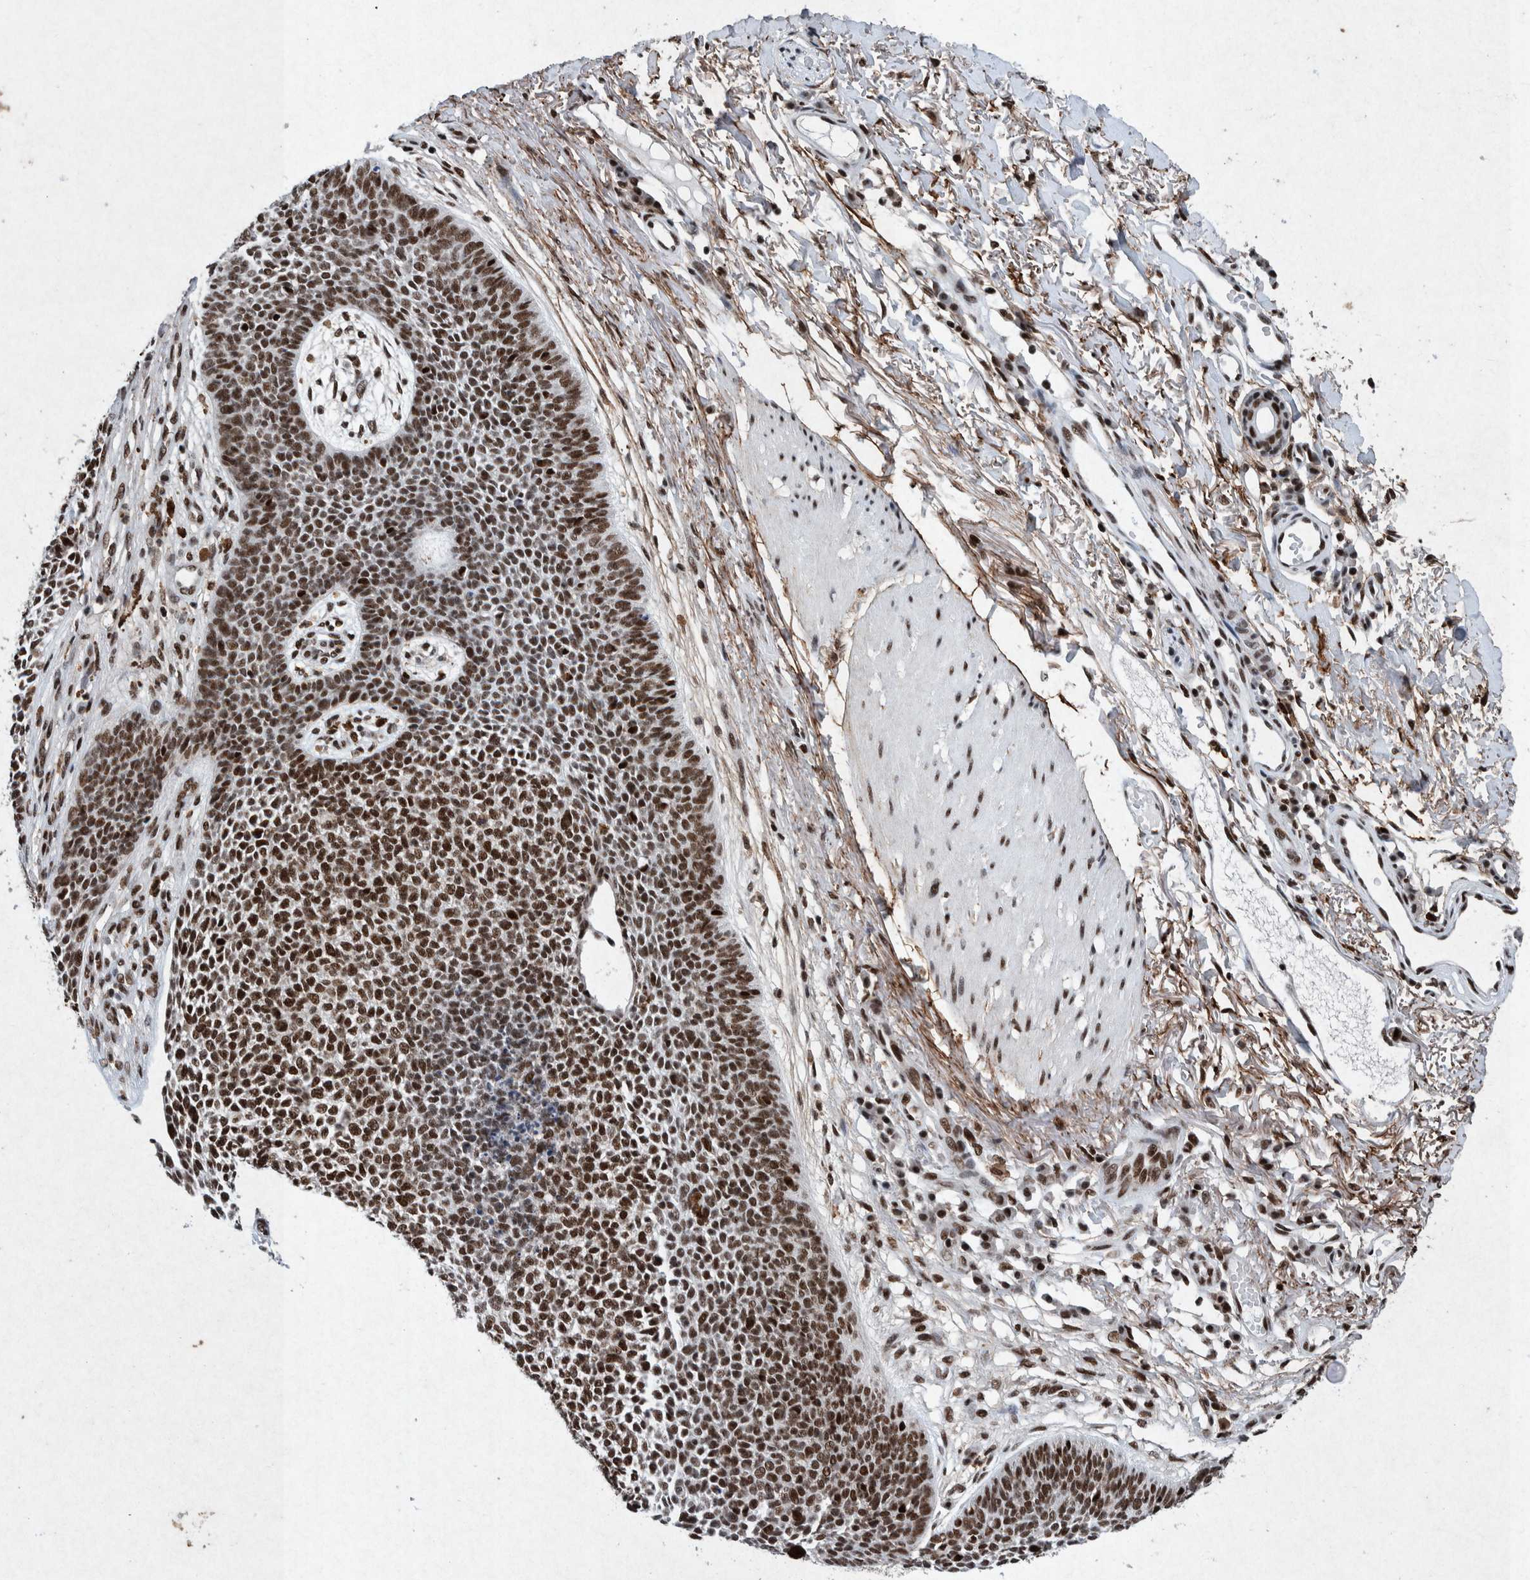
{"staining": {"intensity": "strong", "quantity": ">75%", "location": "nuclear"}, "tissue": "skin cancer", "cell_type": "Tumor cells", "image_type": "cancer", "snomed": [{"axis": "morphology", "description": "Basal cell carcinoma"}, {"axis": "topography", "description": "Skin"}], "caption": "About >75% of tumor cells in human basal cell carcinoma (skin) reveal strong nuclear protein positivity as visualized by brown immunohistochemical staining.", "gene": "TAF10", "patient": {"sex": "female", "age": 84}}